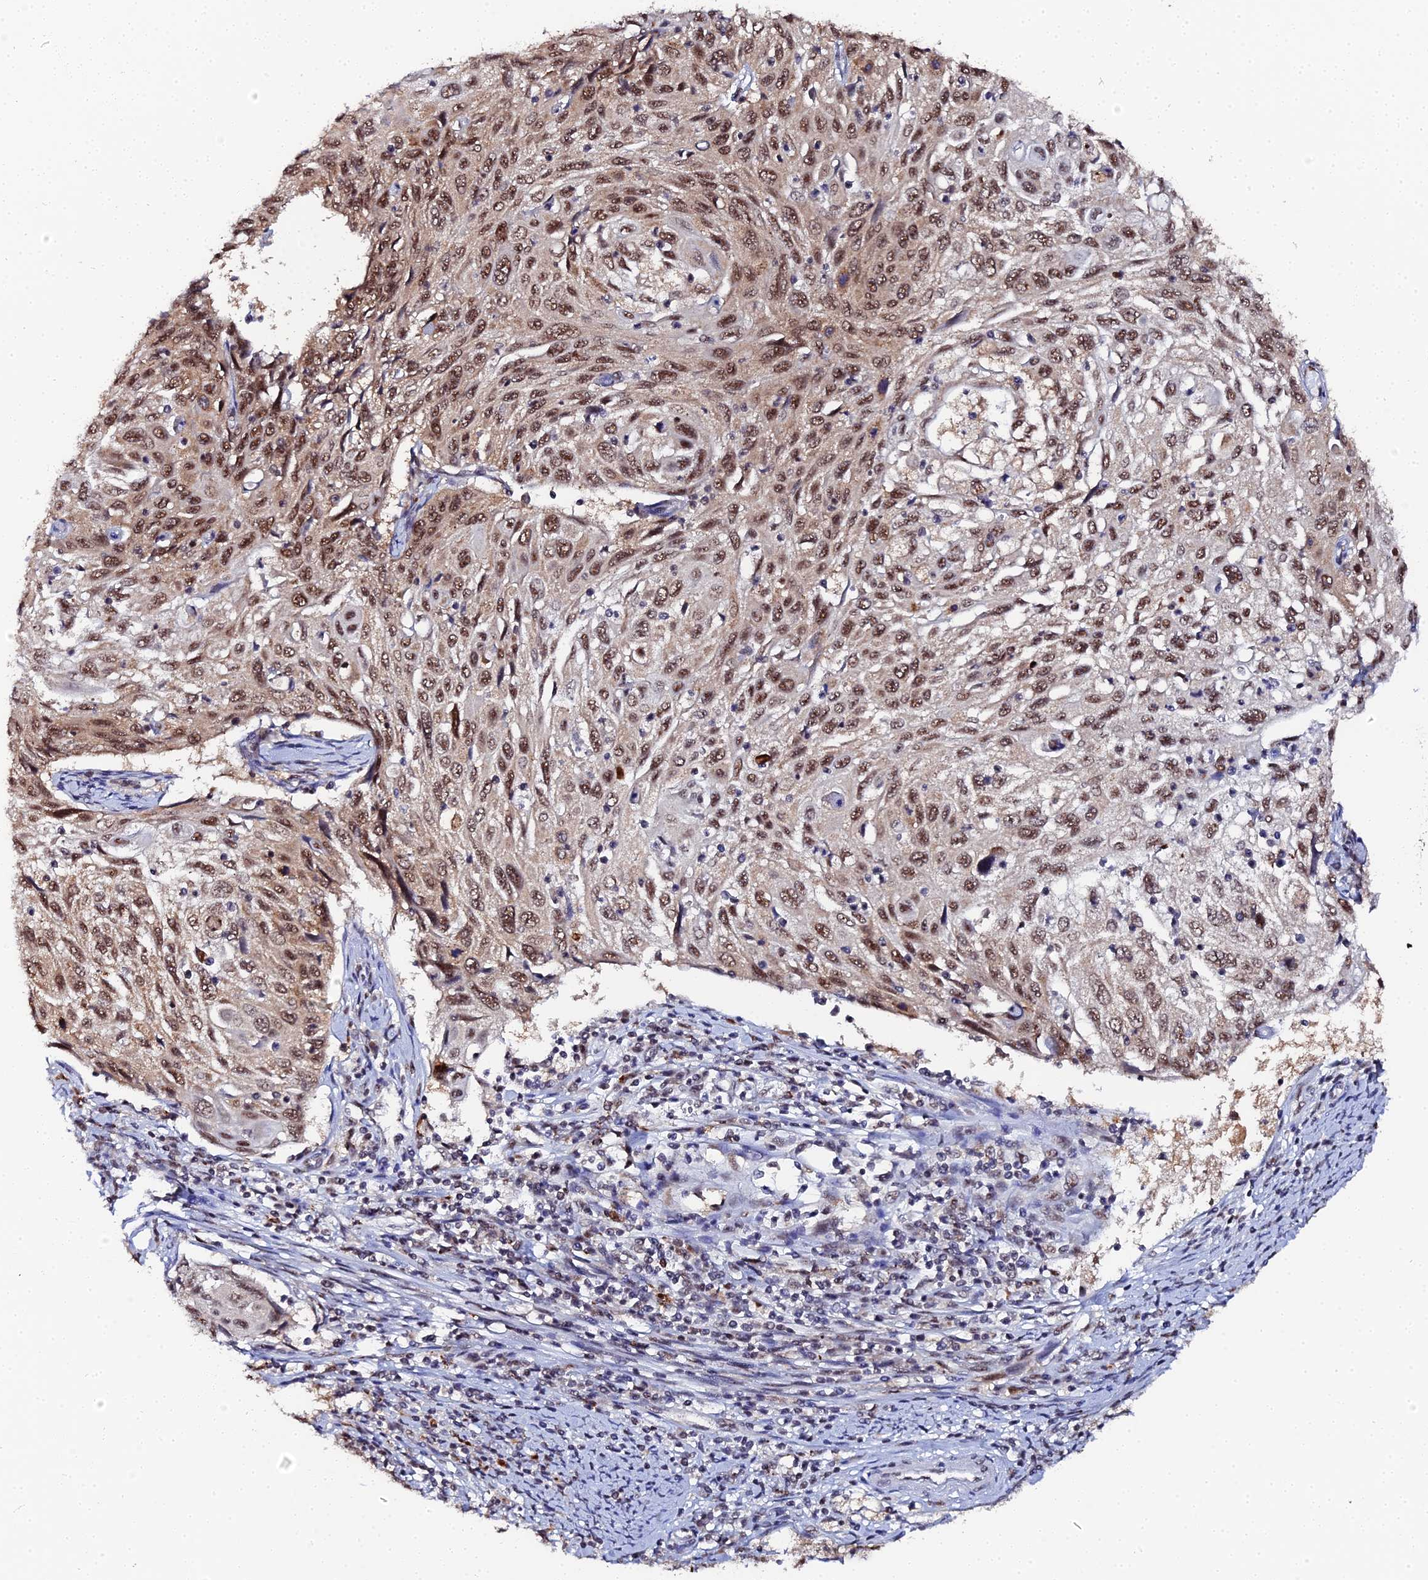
{"staining": {"intensity": "moderate", "quantity": ">75%", "location": "cytoplasmic/membranous,nuclear"}, "tissue": "cervical cancer", "cell_type": "Tumor cells", "image_type": "cancer", "snomed": [{"axis": "morphology", "description": "Squamous cell carcinoma, NOS"}, {"axis": "topography", "description": "Cervix"}], "caption": "Brown immunohistochemical staining in squamous cell carcinoma (cervical) demonstrates moderate cytoplasmic/membranous and nuclear positivity in about >75% of tumor cells.", "gene": "MAGOHB", "patient": {"sex": "female", "age": 70}}